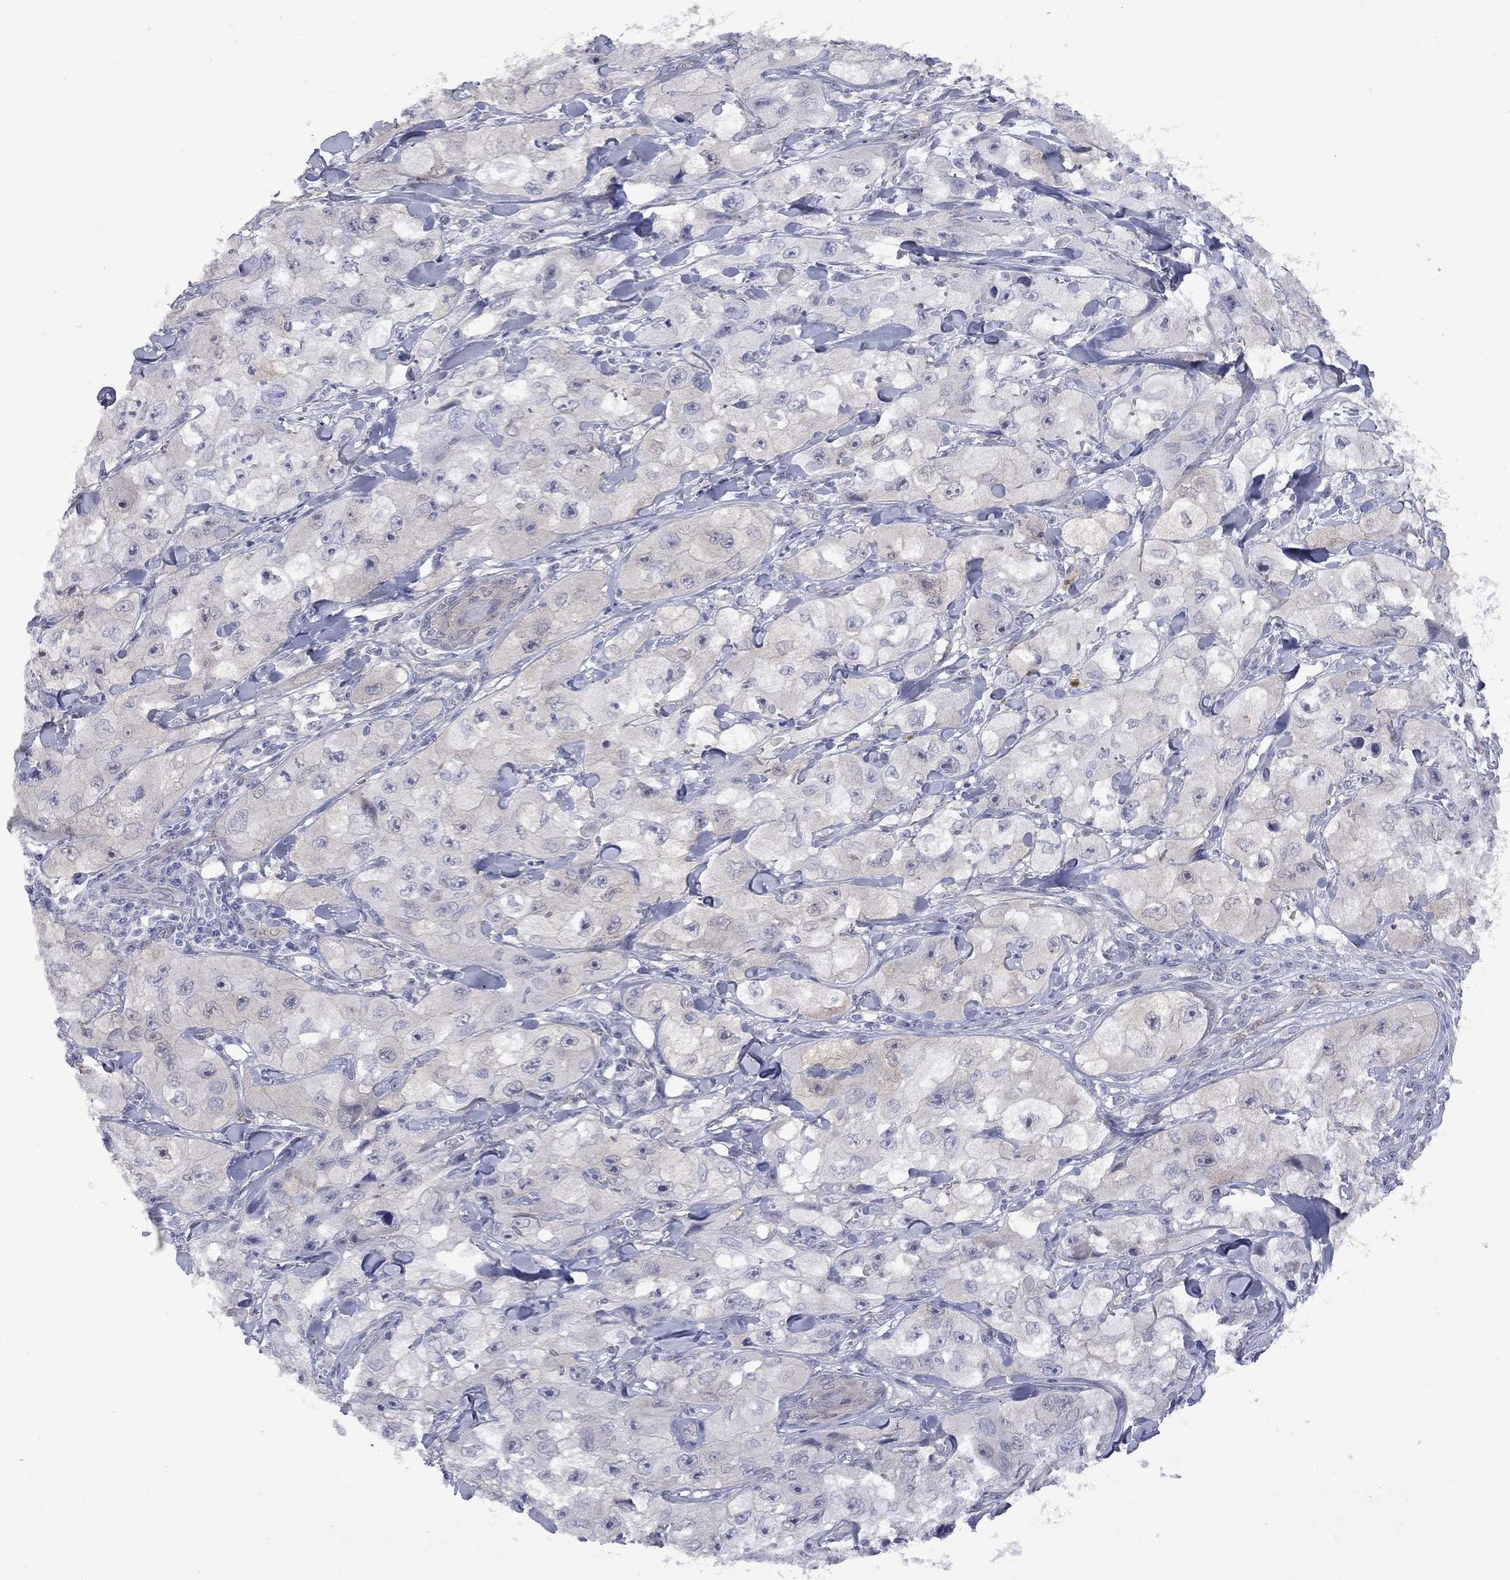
{"staining": {"intensity": "weak", "quantity": "<25%", "location": "cytoplasmic/membranous"}, "tissue": "skin cancer", "cell_type": "Tumor cells", "image_type": "cancer", "snomed": [{"axis": "morphology", "description": "Squamous cell carcinoma, NOS"}, {"axis": "topography", "description": "Skin"}, {"axis": "topography", "description": "Subcutis"}], "caption": "Immunohistochemical staining of skin squamous cell carcinoma displays no significant staining in tumor cells. (Brightfield microscopy of DAB immunohistochemistry at high magnification).", "gene": "CTNNBIP1", "patient": {"sex": "male", "age": 73}}